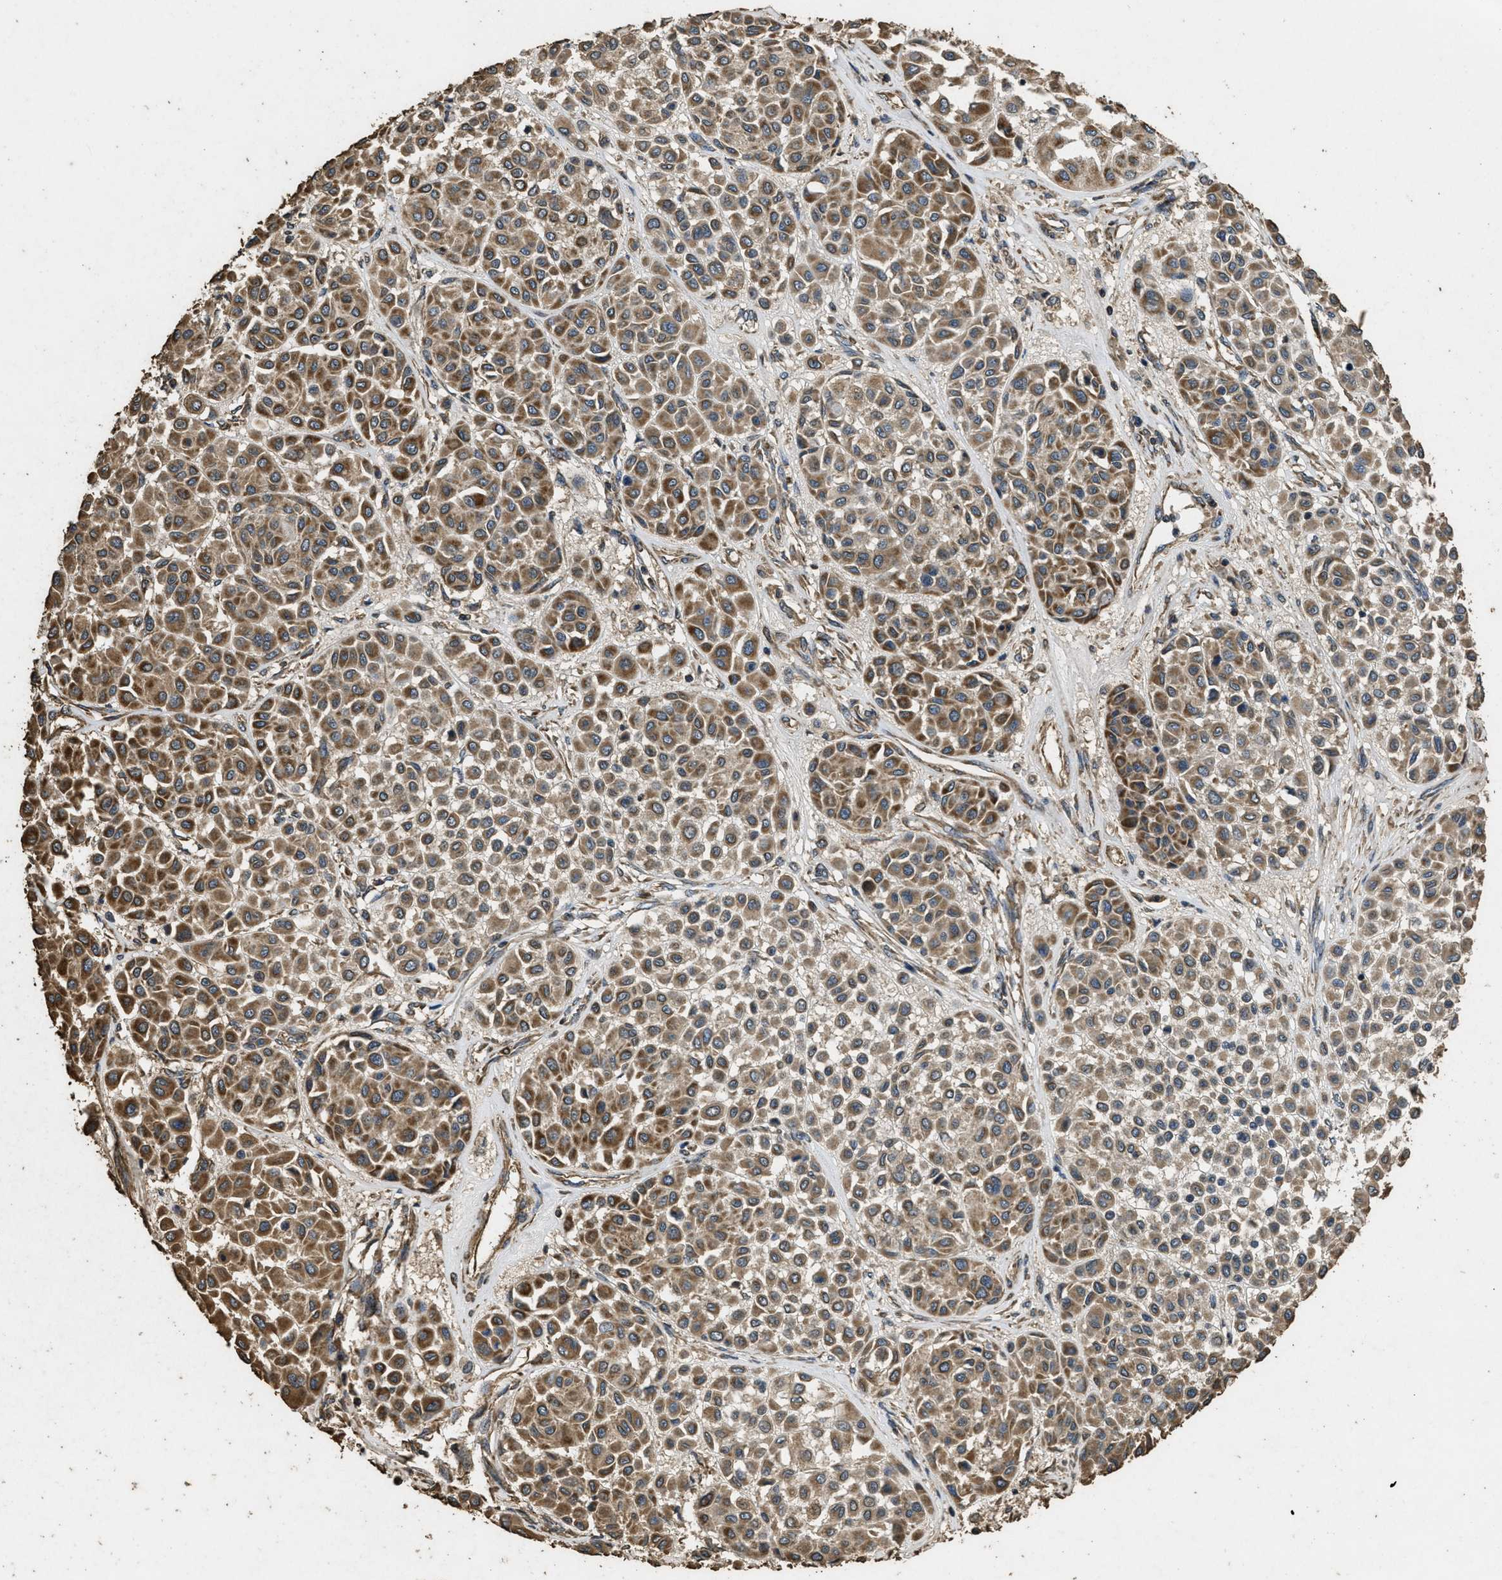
{"staining": {"intensity": "moderate", "quantity": ">75%", "location": "cytoplasmic/membranous"}, "tissue": "melanoma", "cell_type": "Tumor cells", "image_type": "cancer", "snomed": [{"axis": "morphology", "description": "Malignant melanoma, Metastatic site"}, {"axis": "topography", "description": "Soft tissue"}], "caption": "A brown stain shows moderate cytoplasmic/membranous positivity of a protein in malignant melanoma (metastatic site) tumor cells.", "gene": "CYRIA", "patient": {"sex": "male", "age": 41}}